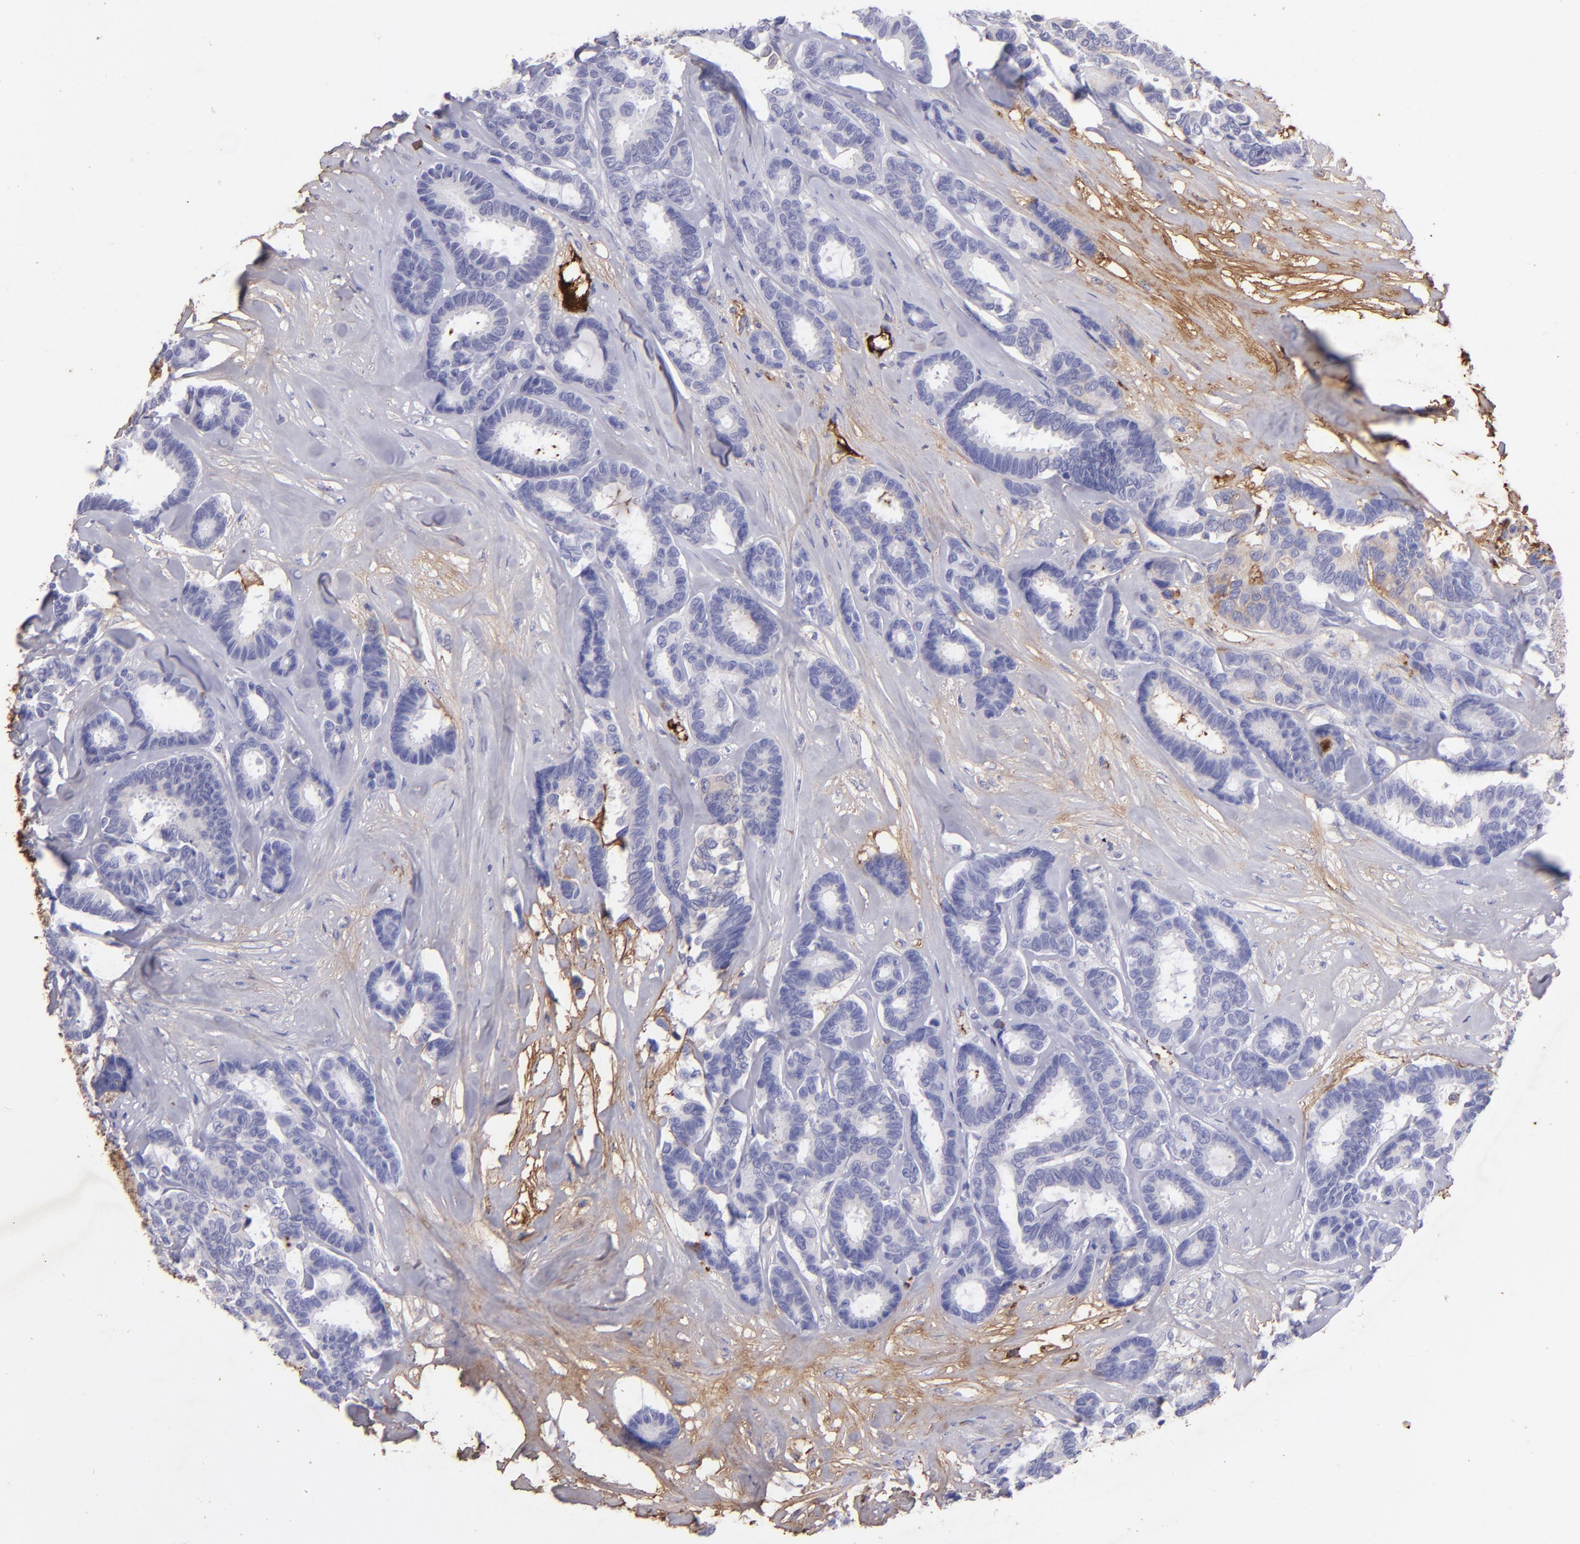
{"staining": {"intensity": "negative", "quantity": "none", "location": "none"}, "tissue": "breast cancer", "cell_type": "Tumor cells", "image_type": "cancer", "snomed": [{"axis": "morphology", "description": "Duct carcinoma"}, {"axis": "topography", "description": "Breast"}], "caption": "Tumor cells show no significant staining in breast cancer (intraductal carcinoma). (DAB (3,3'-diaminobenzidine) IHC, high magnification).", "gene": "FGB", "patient": {"sex": "female", "age": 87}}